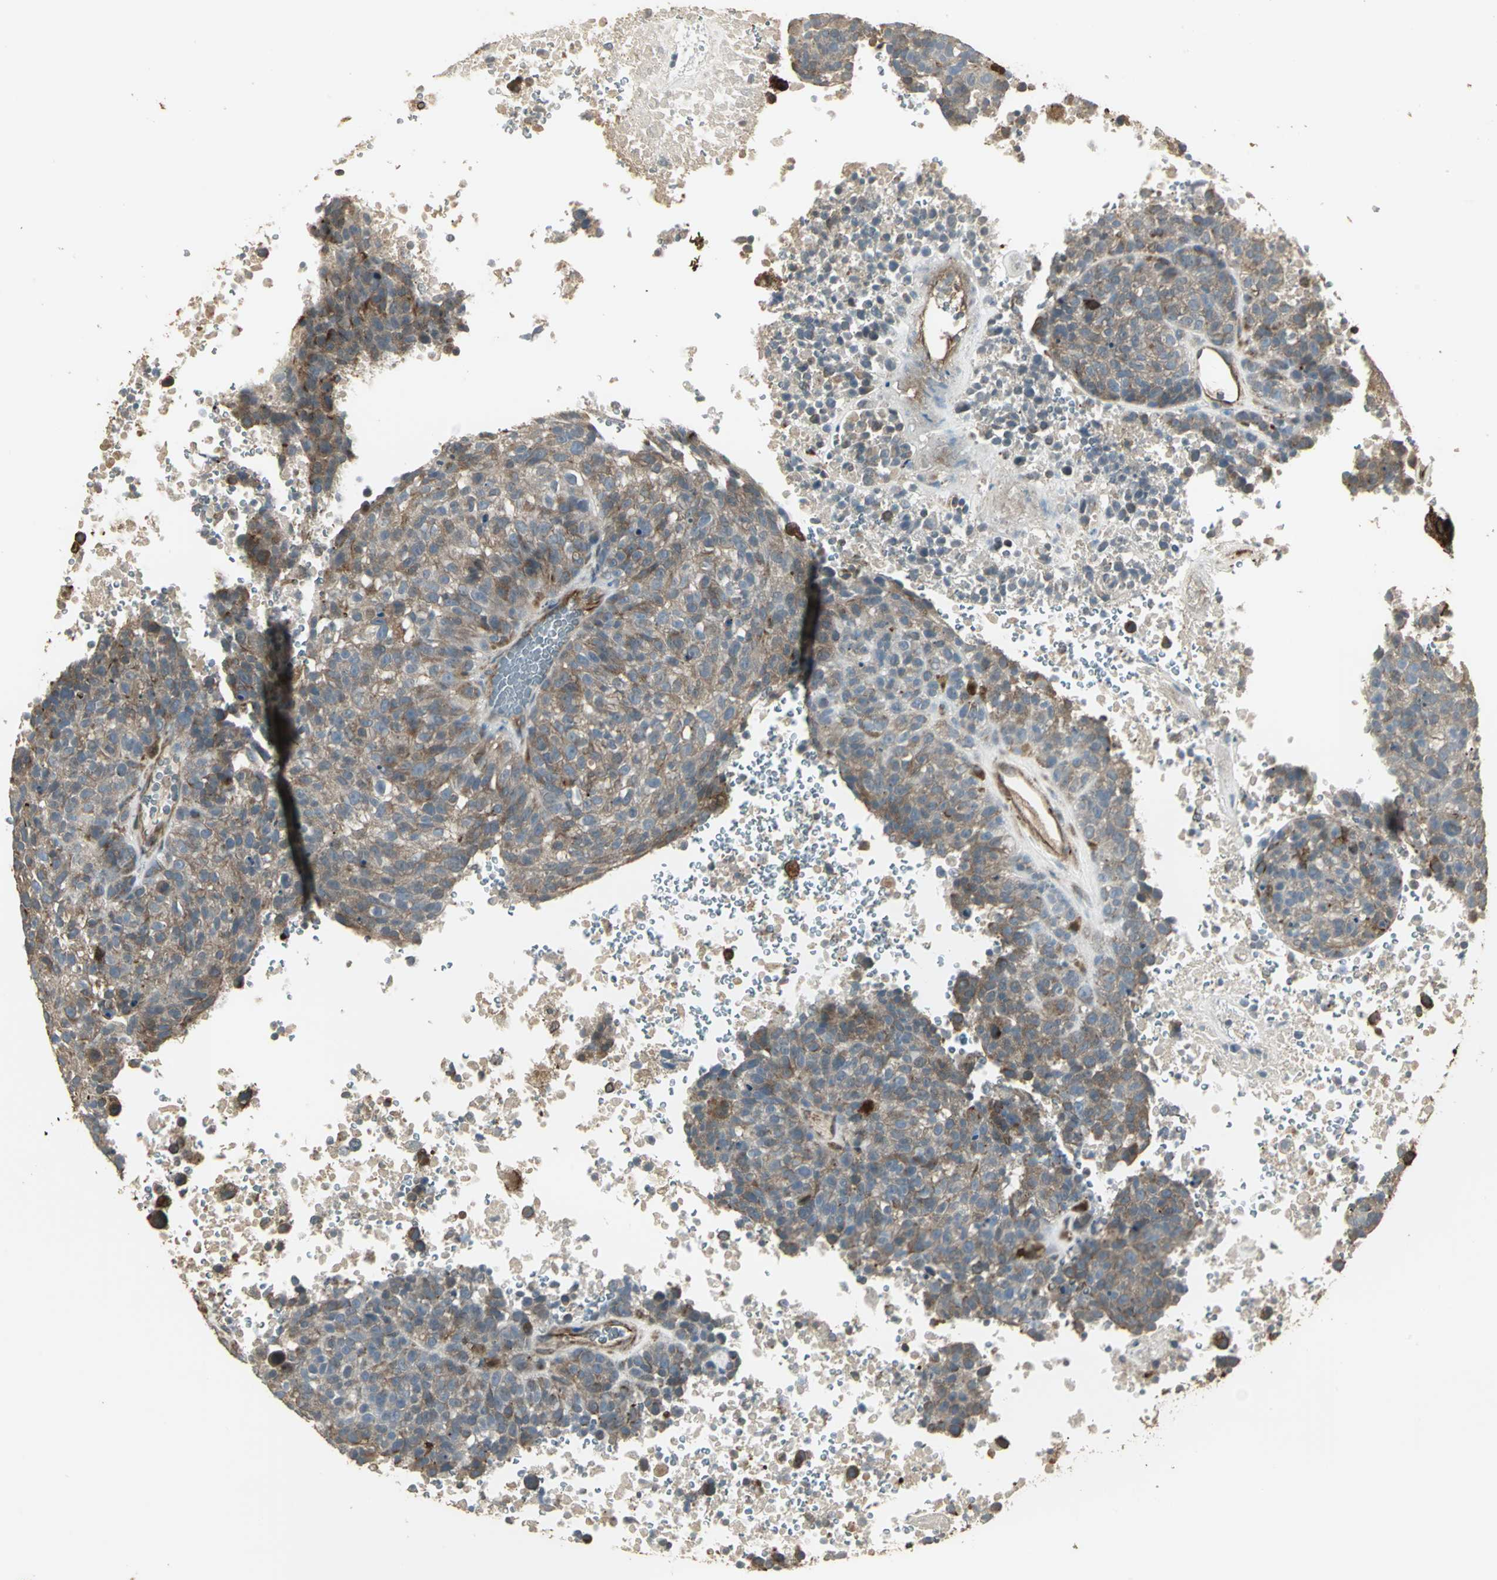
{"staining": {"intensity": "moderate", "quantity": ">75%", "location": "cytoplasmic/membranous"}, "tissue": "melanoma", "cell_type": "Tumor cells", "image_type": "cancer", "snomed": [{"axis": "morphology", "description": "Malignant melanoma, Metastatic site"}, {"axis": "topography", "description": "Cerebral cortex"}], "caption": "Melanoma stained with a protein marker displays moderate staining in tumor cells.", "gene": "PRXL2B", "patient": {"sex": "female", "age": 52}}